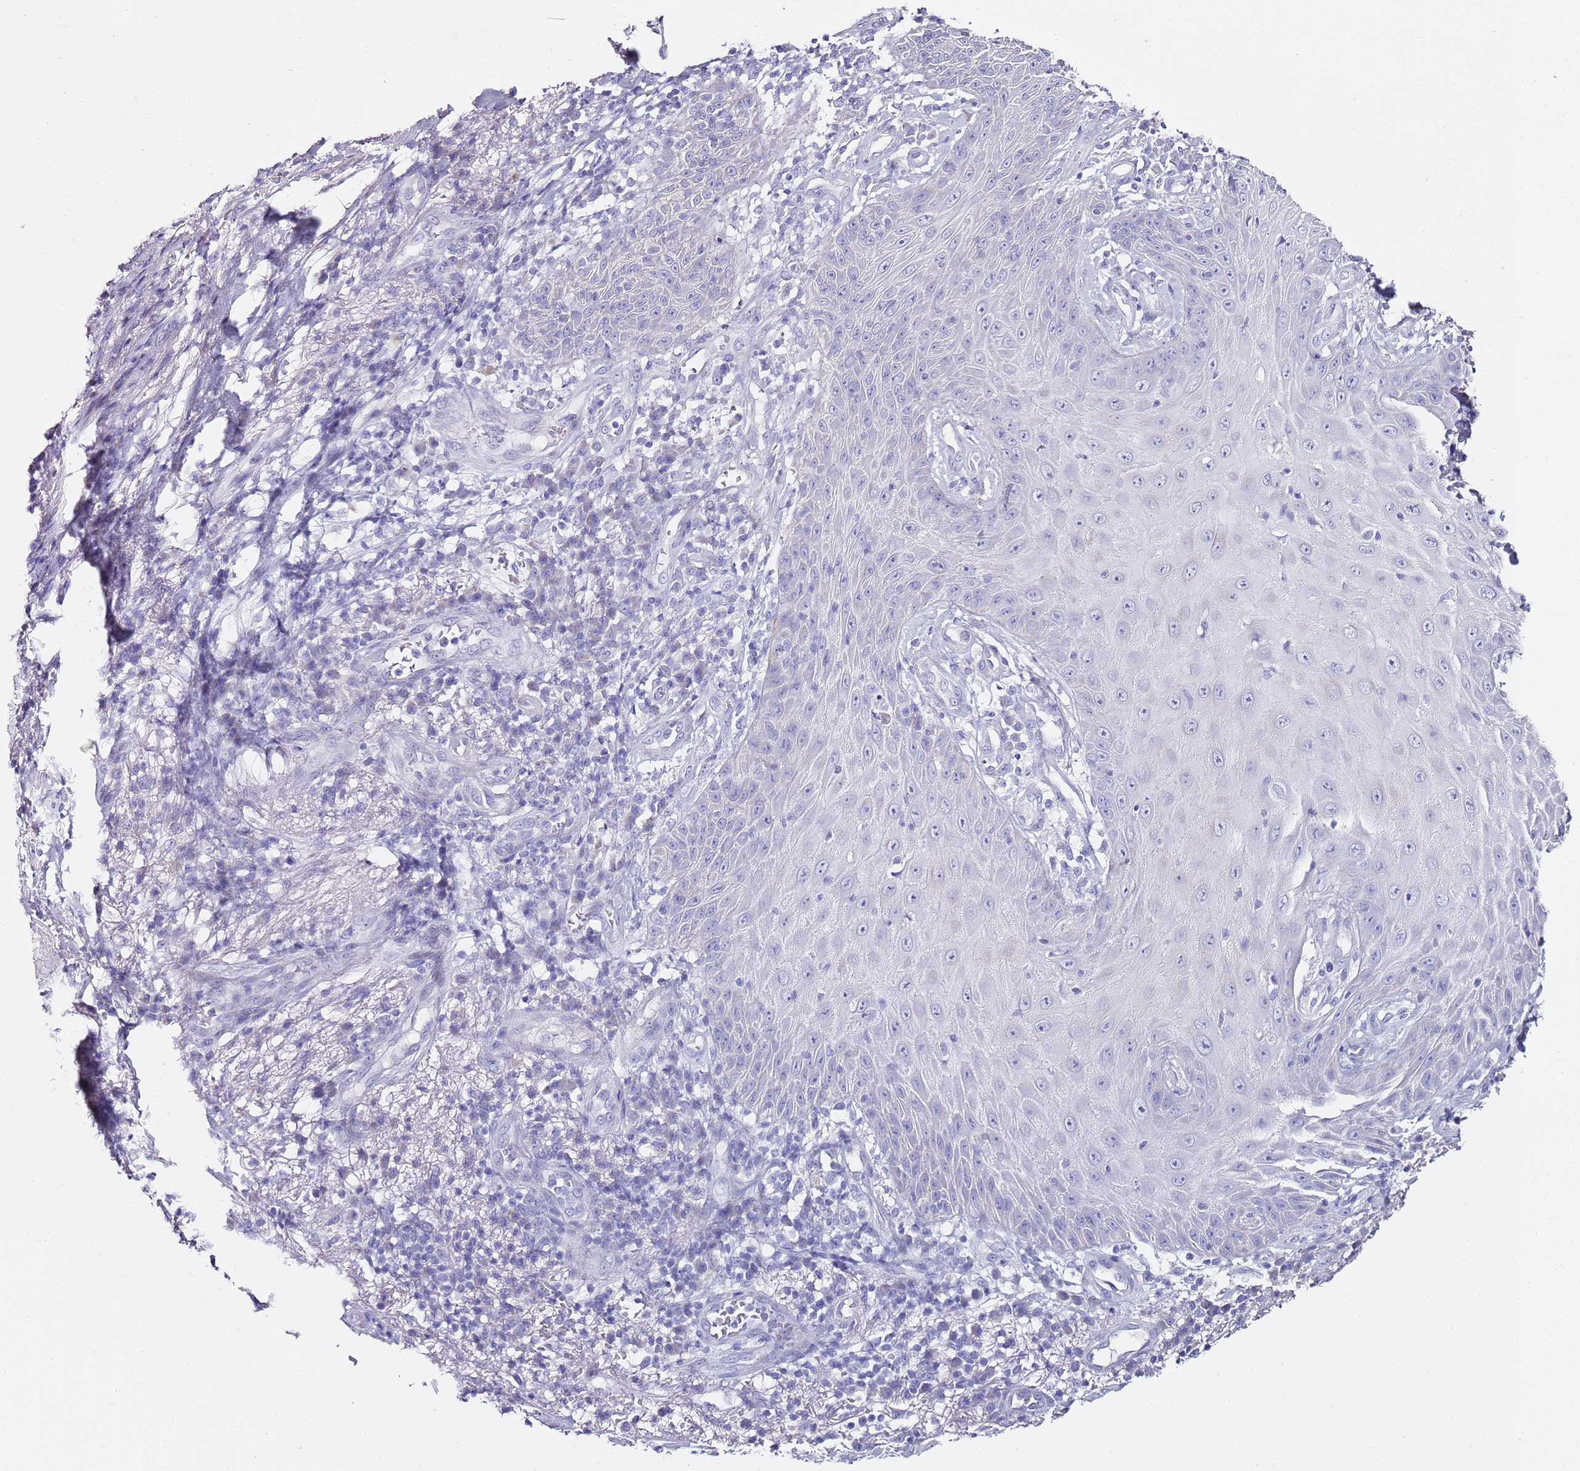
{"staining": {"intensity": "negative", "quantity": "none", "location": "none"}, "tissue": "skin cancer", "cell_type": "Tumor cells", "image_type": "cancer", "snomed": [{"axis": "morphology", "description": "Squamous cell carcinoma, NOS"}, {"axis": "topography", "description": "Skin"}], "caption": "Tumor cells are negative for brown protein staining in skin cancer (squamous cell carcinoma).", "gene": "MYBPC3", "patient": {"sex": "male", "age": 70}}